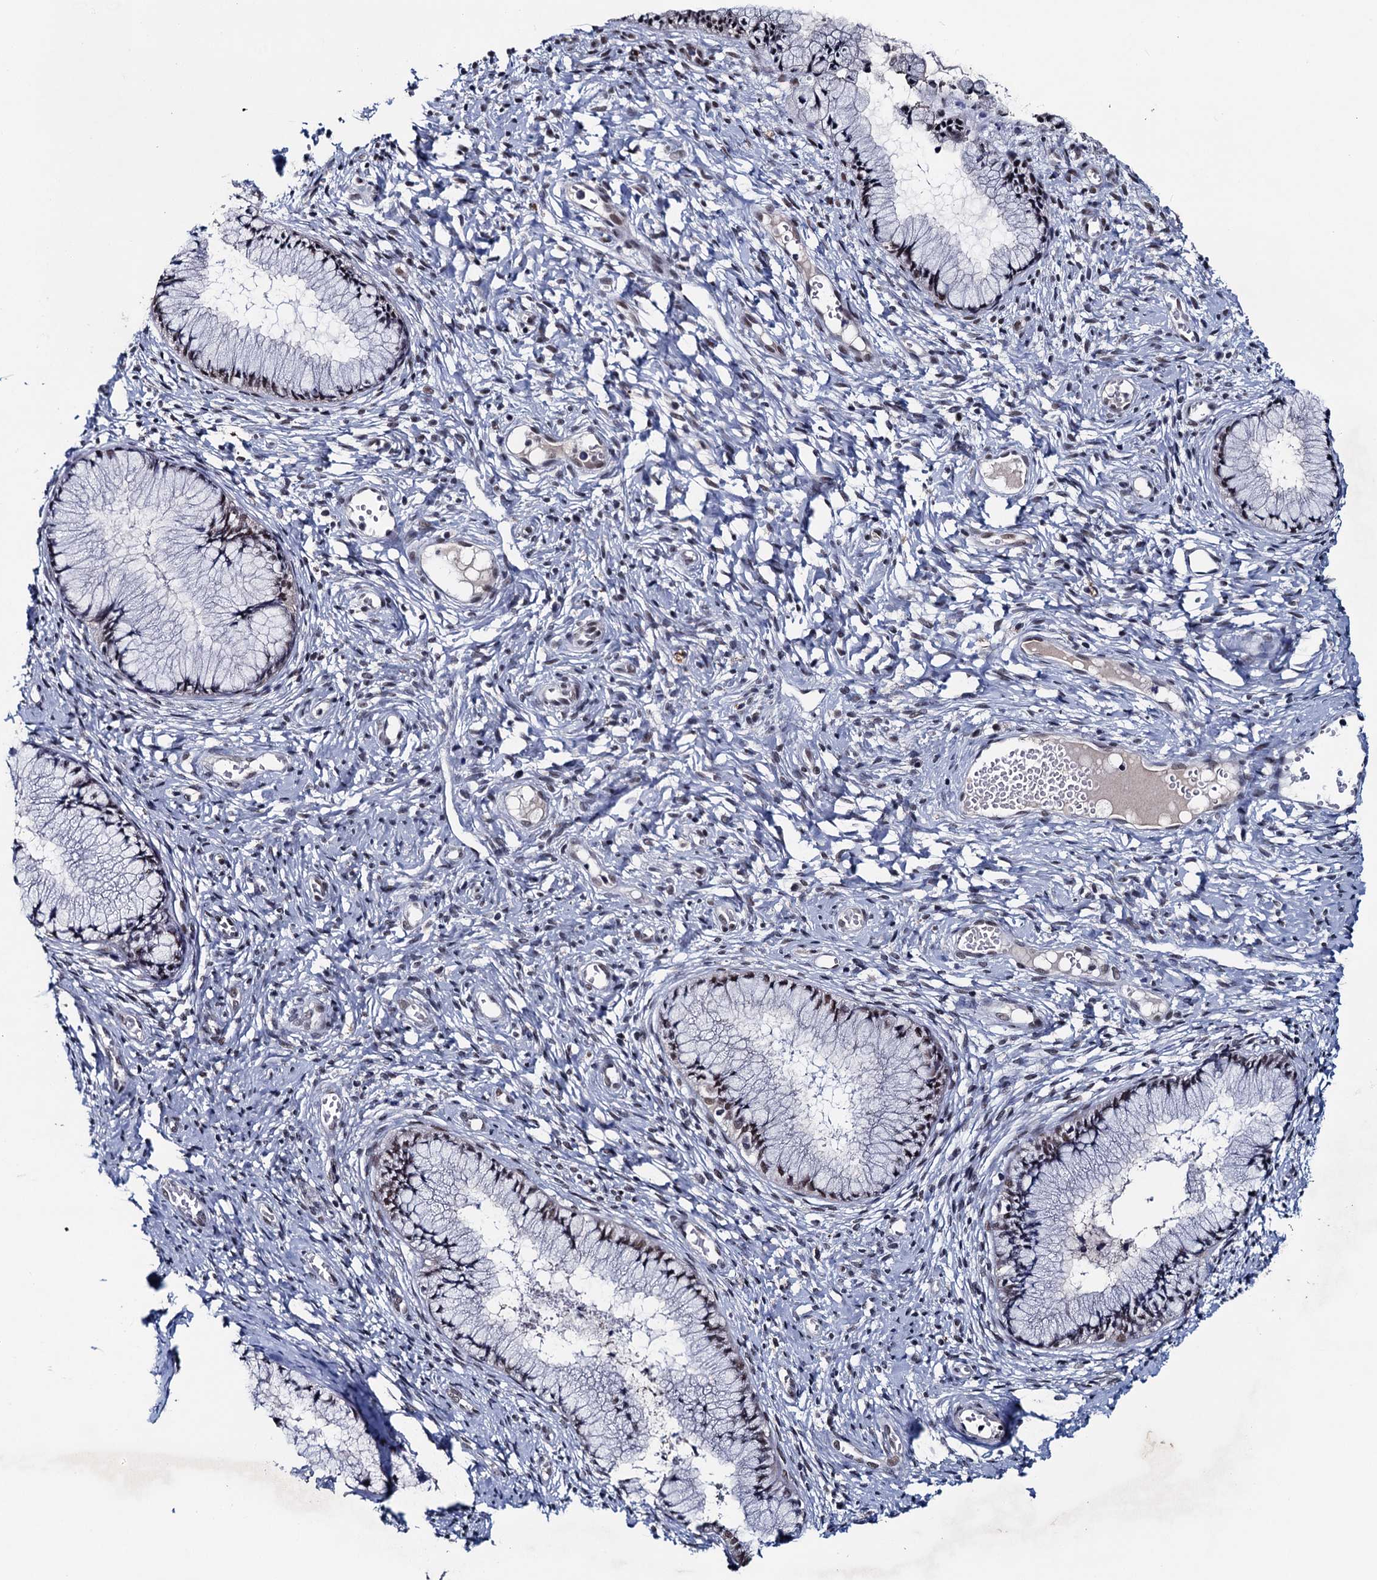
{"staining": {"intensity": "moderate", "quantity": "25%-75%", "location": "nuclear"}, "tissue": "cervix", "cell_type": "Glandular cells", "image_type": "normal", "snomed": [{"axis": "morphology", "description": "Normal tissue, NOS"}, {"axis": "topography", "description": "Cervix"}], "caption": "Immunohistochemistry (IHC) (DAB (3,3'-diaminobenzidine)) staining of benign human cervix exhibits moderate nuclear protein expression in about 25%-75% of glandular cells.", "gene": "FNBP4", "patient": {"sex": "female", "age": 42}}